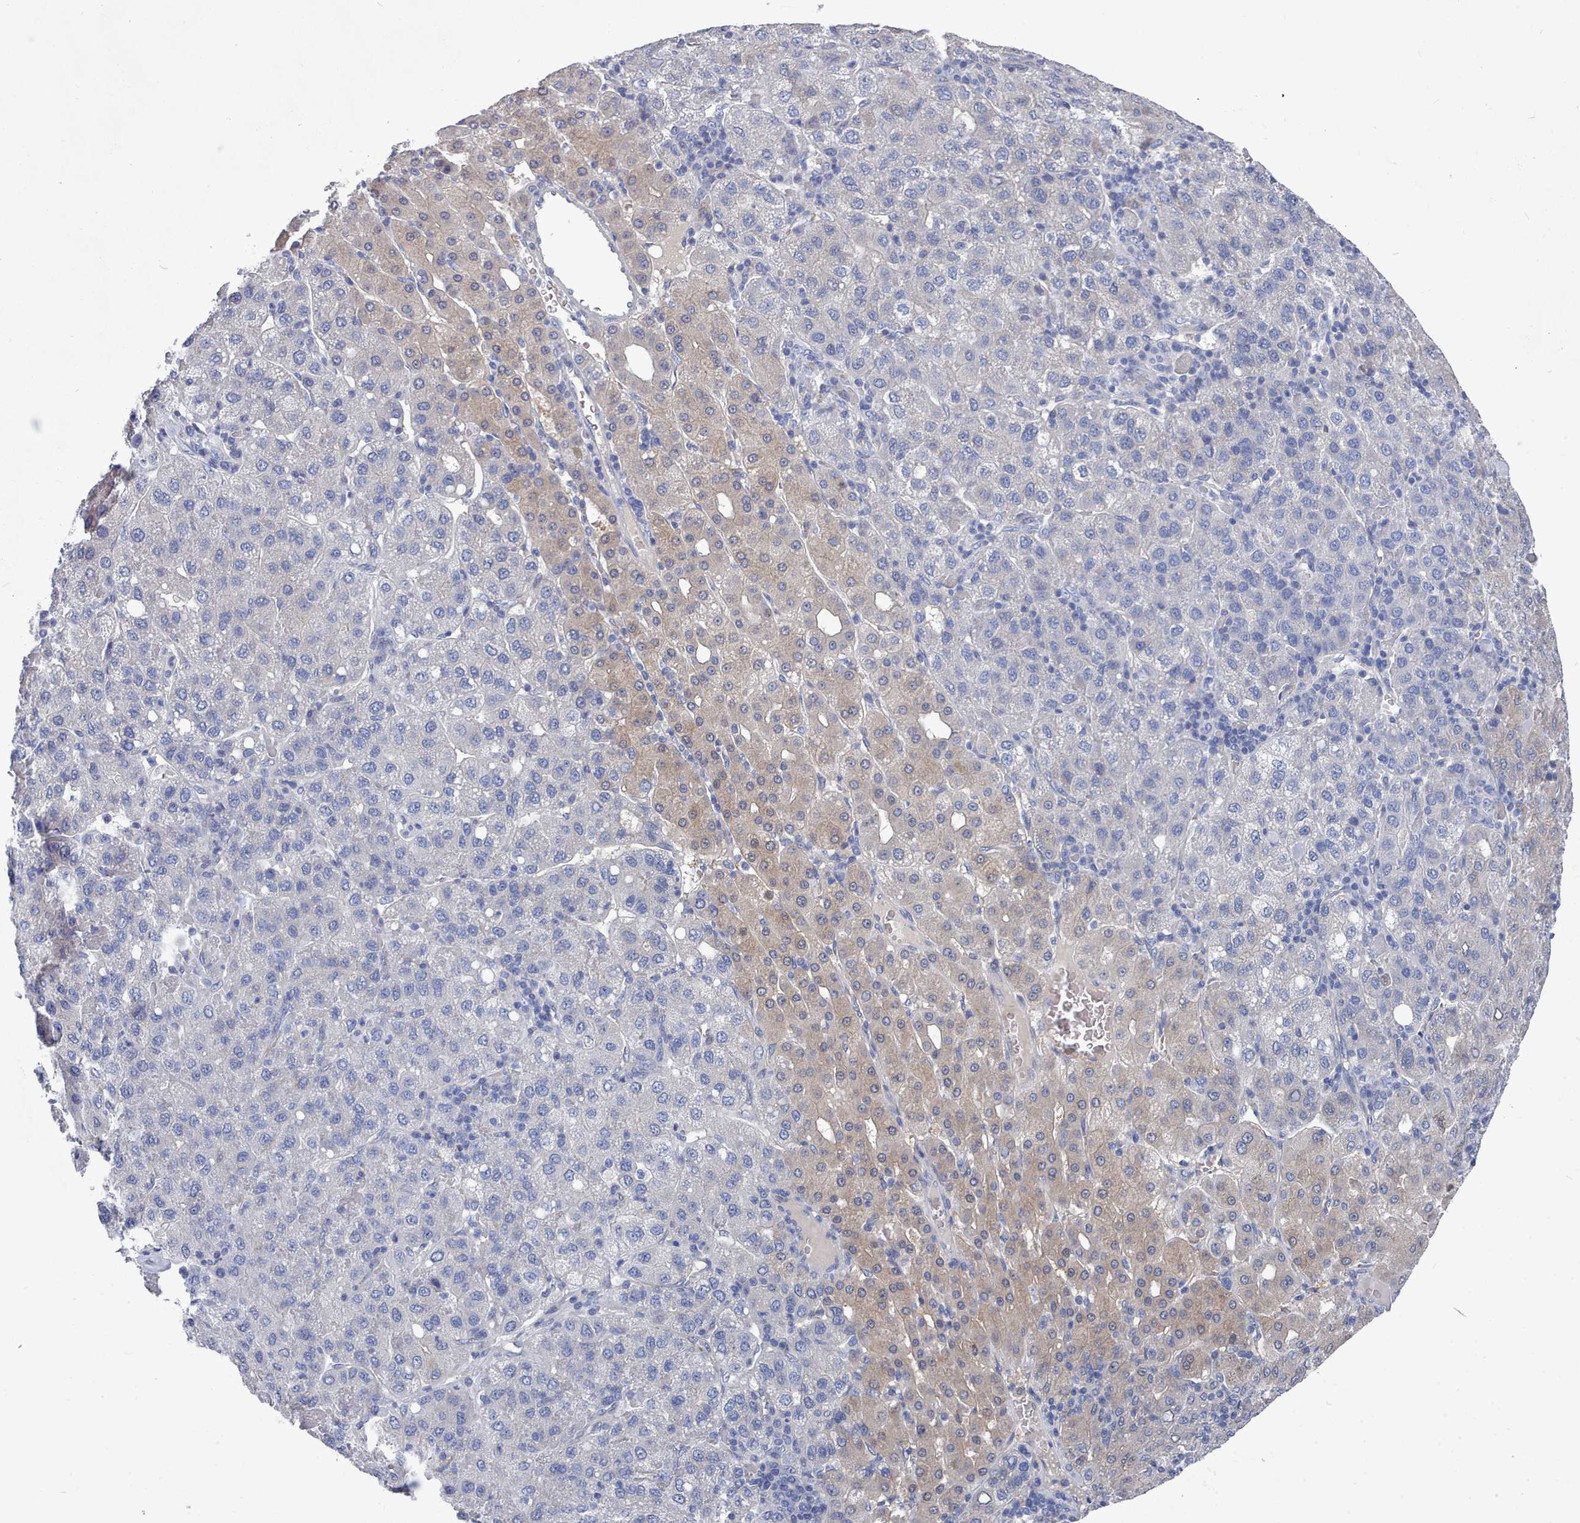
{"staining": {"intensity": "weak", "quantity": "25%-75%", "location": "cytoplasmic/membranous"}, "tissue": "liver cancer", "cell_type": "Tumor cells", "image_type": "cancer", "snomed": [{"axis": "morphology", "description": "Carcinoma, Hepatocellular, NOS"}, {"axis": "topography", "description": "Liver"}], "caption": "An IHC micrograph of tumor tissue is shown. Protein staining in brown highlights weak cytoplasmic/membranous positivity in liver hepatocellular carcinoma within tumor cells.", "gene": "PDE4C", "patient": {"sex": "male", "age": 65}}